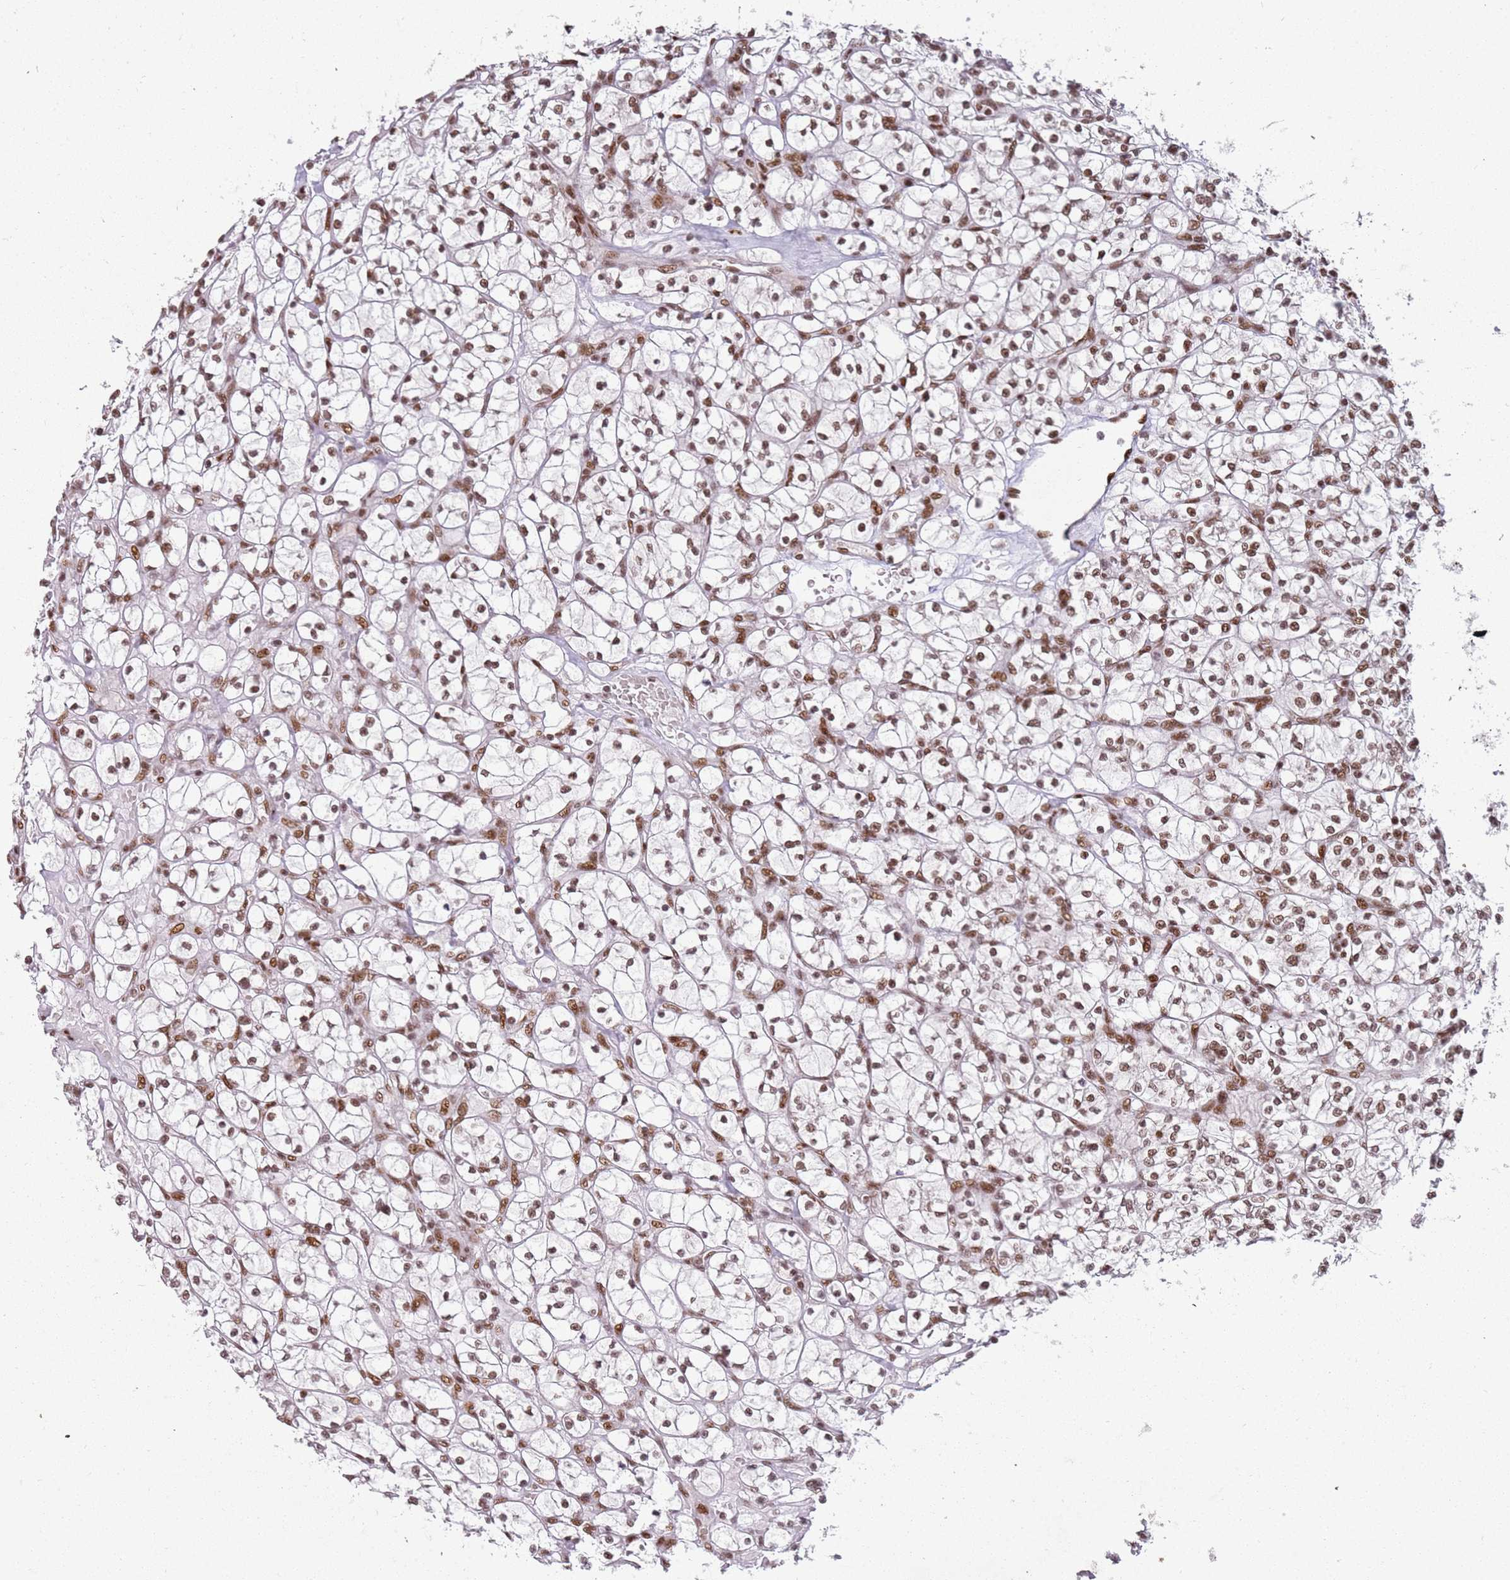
{"staining": {"intensity": "moderate", "quantity": ">75%", "location": "nuclear"}, "tissue": "renal cancer", "cell_type": "Tumor cells", "image_type": "cancer", "snomed": [{"axis": "morphology", "description": "Adenocarcinoma, NOS"}, {"axis": "topography", "description": "Kidney"}], "caption": "Immunohistochemical staining of human renal cancer (adenocarcinoma) demonstrates moderate nuclear protein expression in about >75% of tumor cells.", "gene": "TENT4A", "patient": {"sex": "female", "age": 64}}